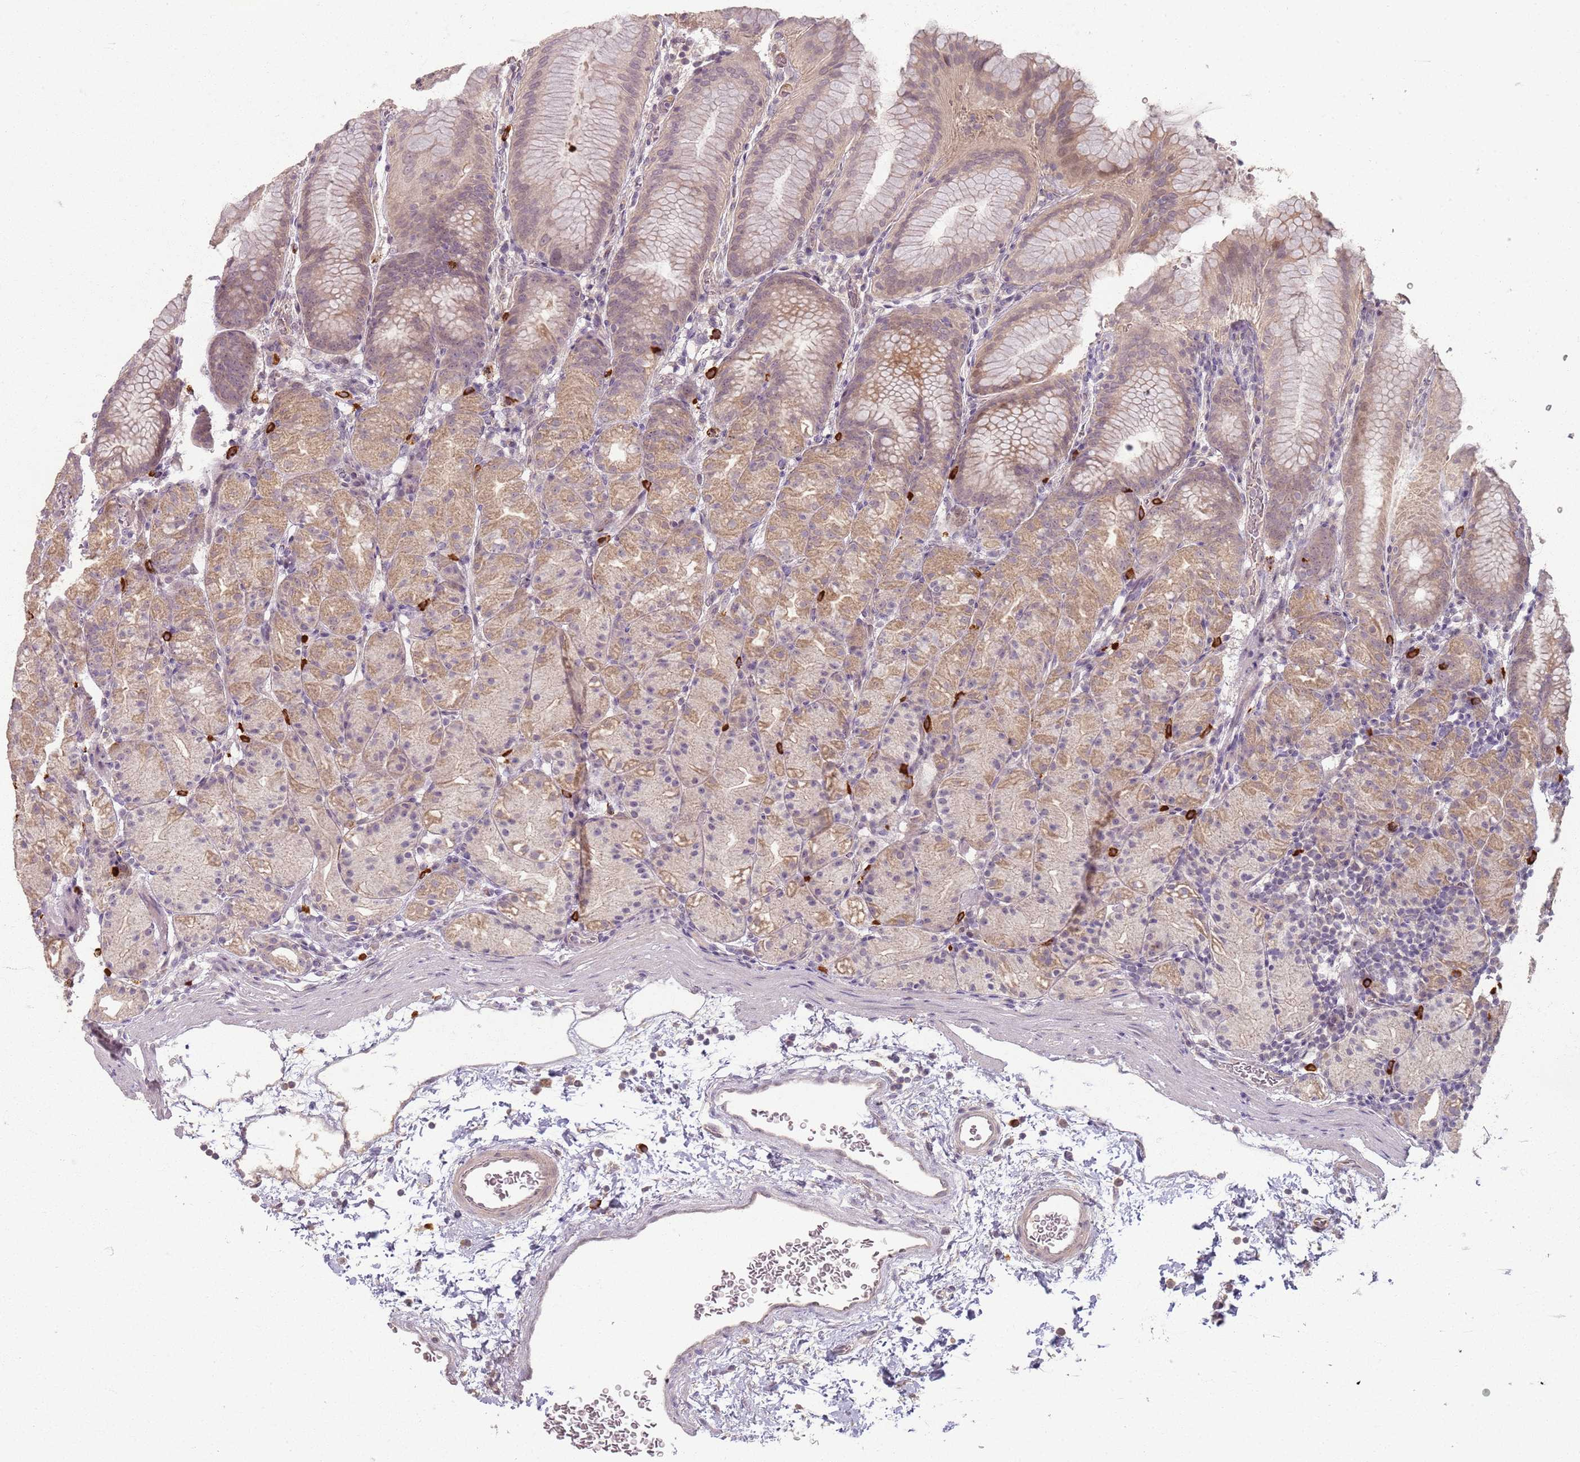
{"staining": {"intensity": "weak", "quantity": ">75%", "location": "cytoplasmic/membranous"}, "tissue": "stomach", "cell_type": "Glandular cells", "image_type": "normal", "snomed": [{"axis": "morphology", "description": "Normal tissue, NOS"}, {"axis": "topography", "description": "Stomach, upper"}], "caption": "Protein staining shows weak cytoplasmic/membranous expression in approximately >75% of glandular cells in normal stomach. (Stains: DAB (3,3'-diaminobenzidine) in brown, nuclei in blue, Microscopy: brightfield microscopy at high magnification).", "gene": "CCDC168", "patient": {"sex": "male", "age": 48}}